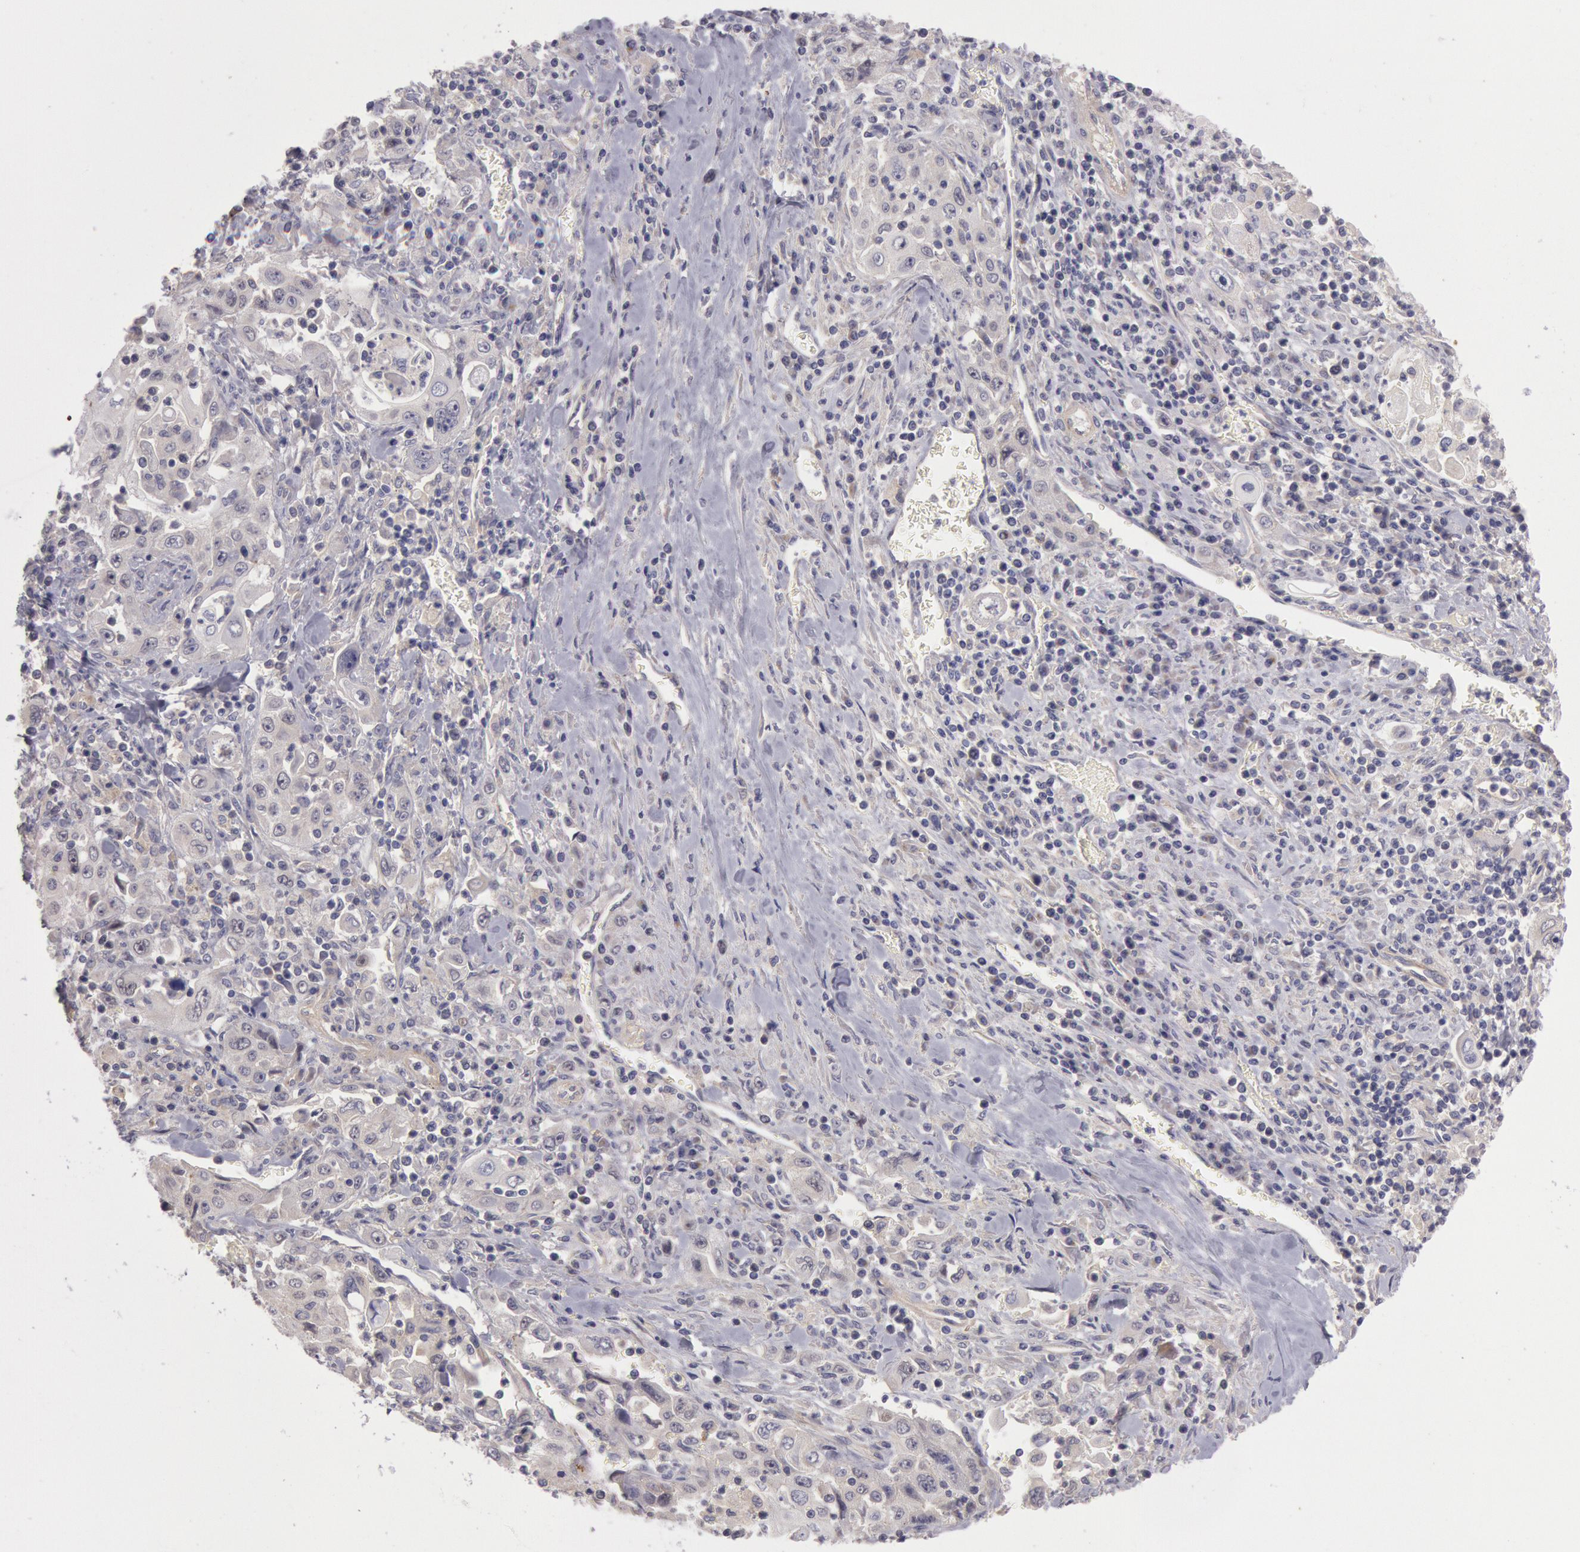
{"staining": {"intensity": "negative", "quantity": "none", "location": "none"}, "tissue": "pancreatic cancer", "cell_type": "Tumor cells", "image_type": "cancer", "snomed": [{"axis": "morphology", "description": "Adenocarcinoma, NOS"}, {"axis": "topography", "description": "Pancreas"}], "caption": "Photomicrograph shows no protein staining in tumor cells of pancreatic cancer (adenocarcinoma) tissue. The staining was performed using DAB (3,3'-diaminobenzidine) to visualize the protein expression in brown, while the nuclei were stained in blue with hematoxylin (Magnification: 20x).", "gene": "AMOTL1", "patient": {"sex": "male", "age": 70}}